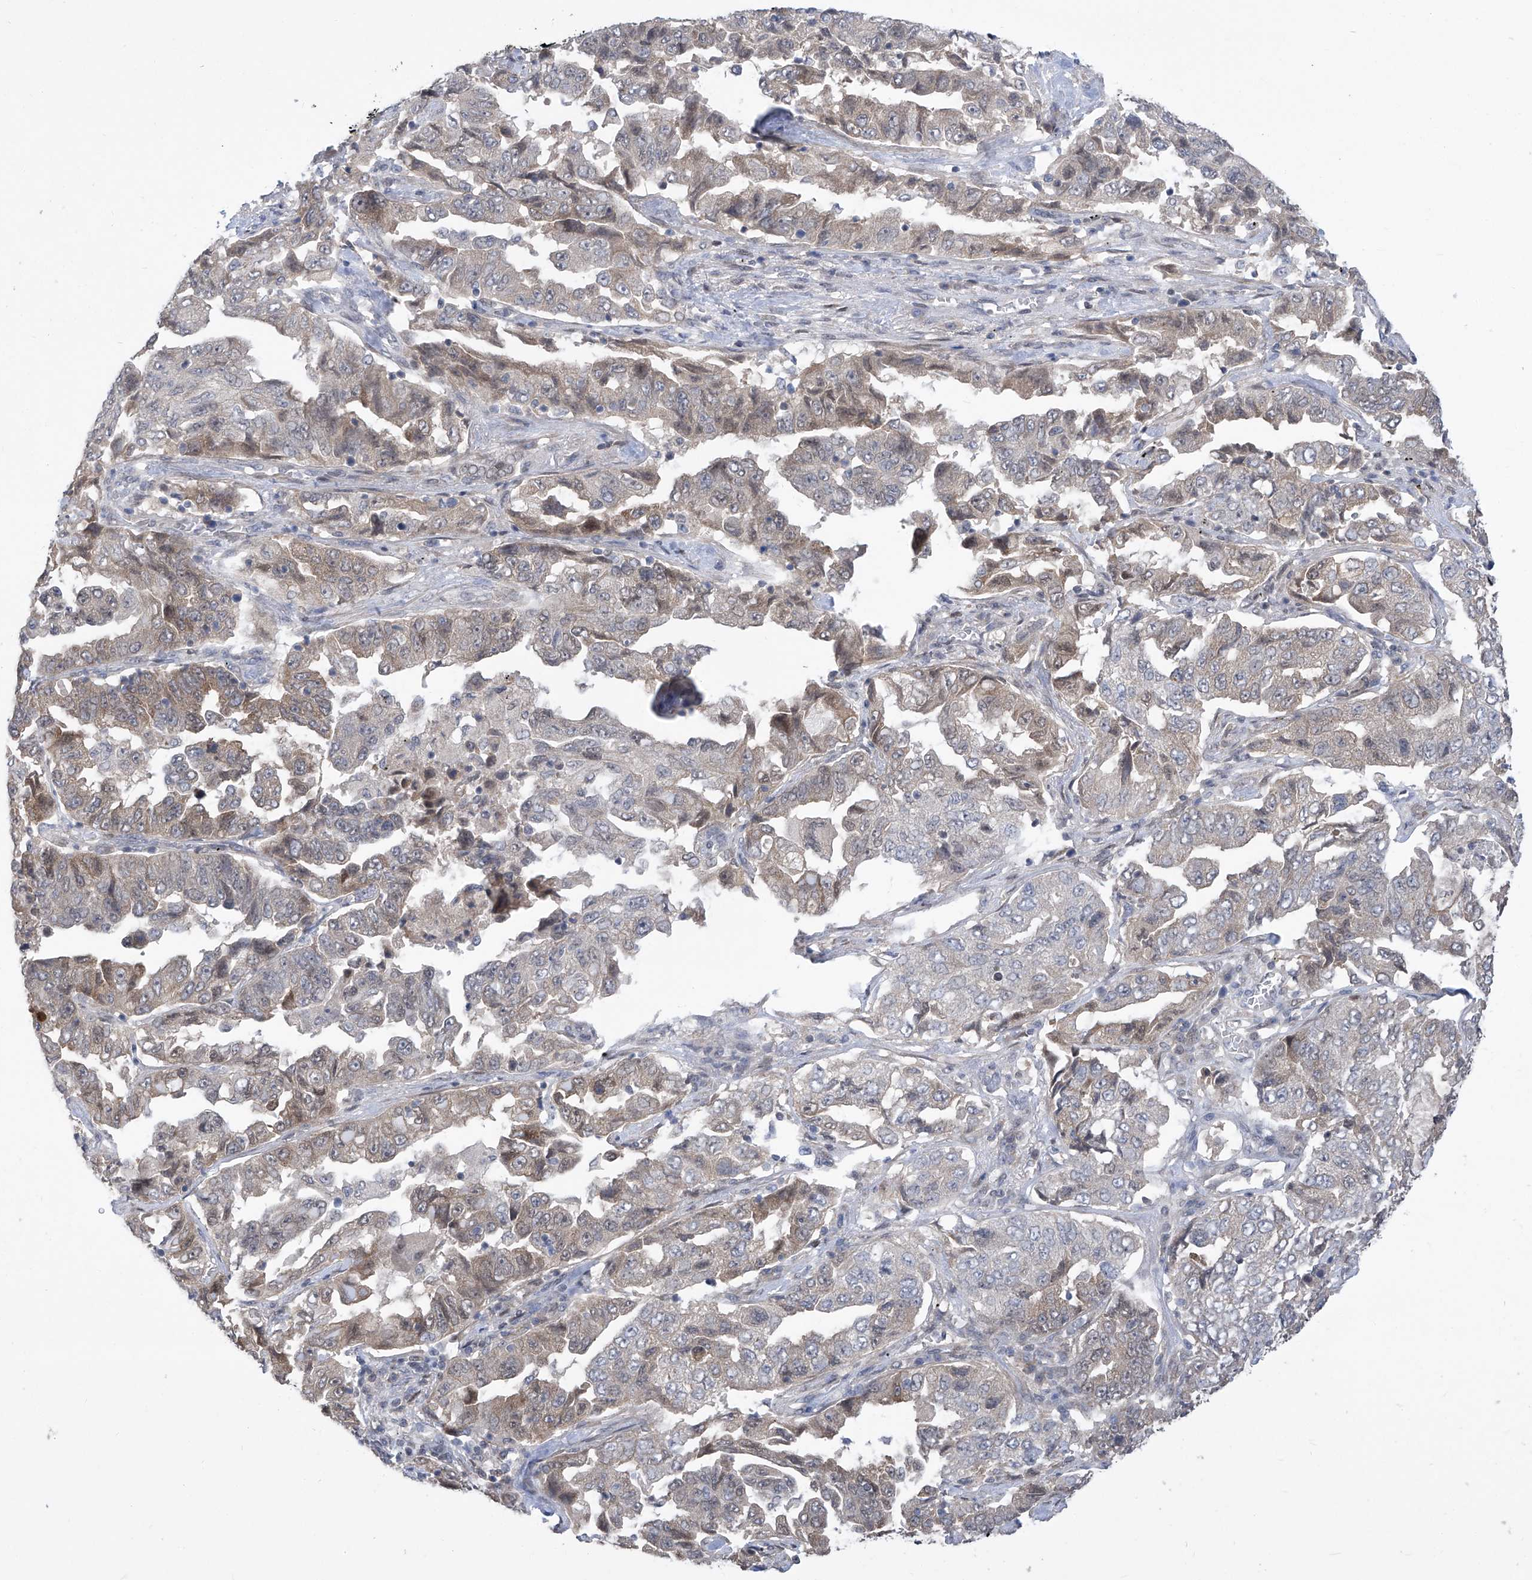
{"staining": {"intensity": "moderate", "quantity": "<25%", "location": "cytoplasmic/membranous"}, "tissue": "lung cancer", "cell_type": "Tumor cells", "image_type": "cancer", "snomed": [{"axis": "morphology", "description": "Adenocarcinoma, NOS"}, {"axis": "topography", "description": "Lung"}], "caption": "Tumor cells display low levels of moderate cytoplasmic/membranous staining in approximately <25% of cells in human lung cancer (adenocarcinoma).", "gene": "CETN2", "patient": {"sex": "female", "age": 51}}